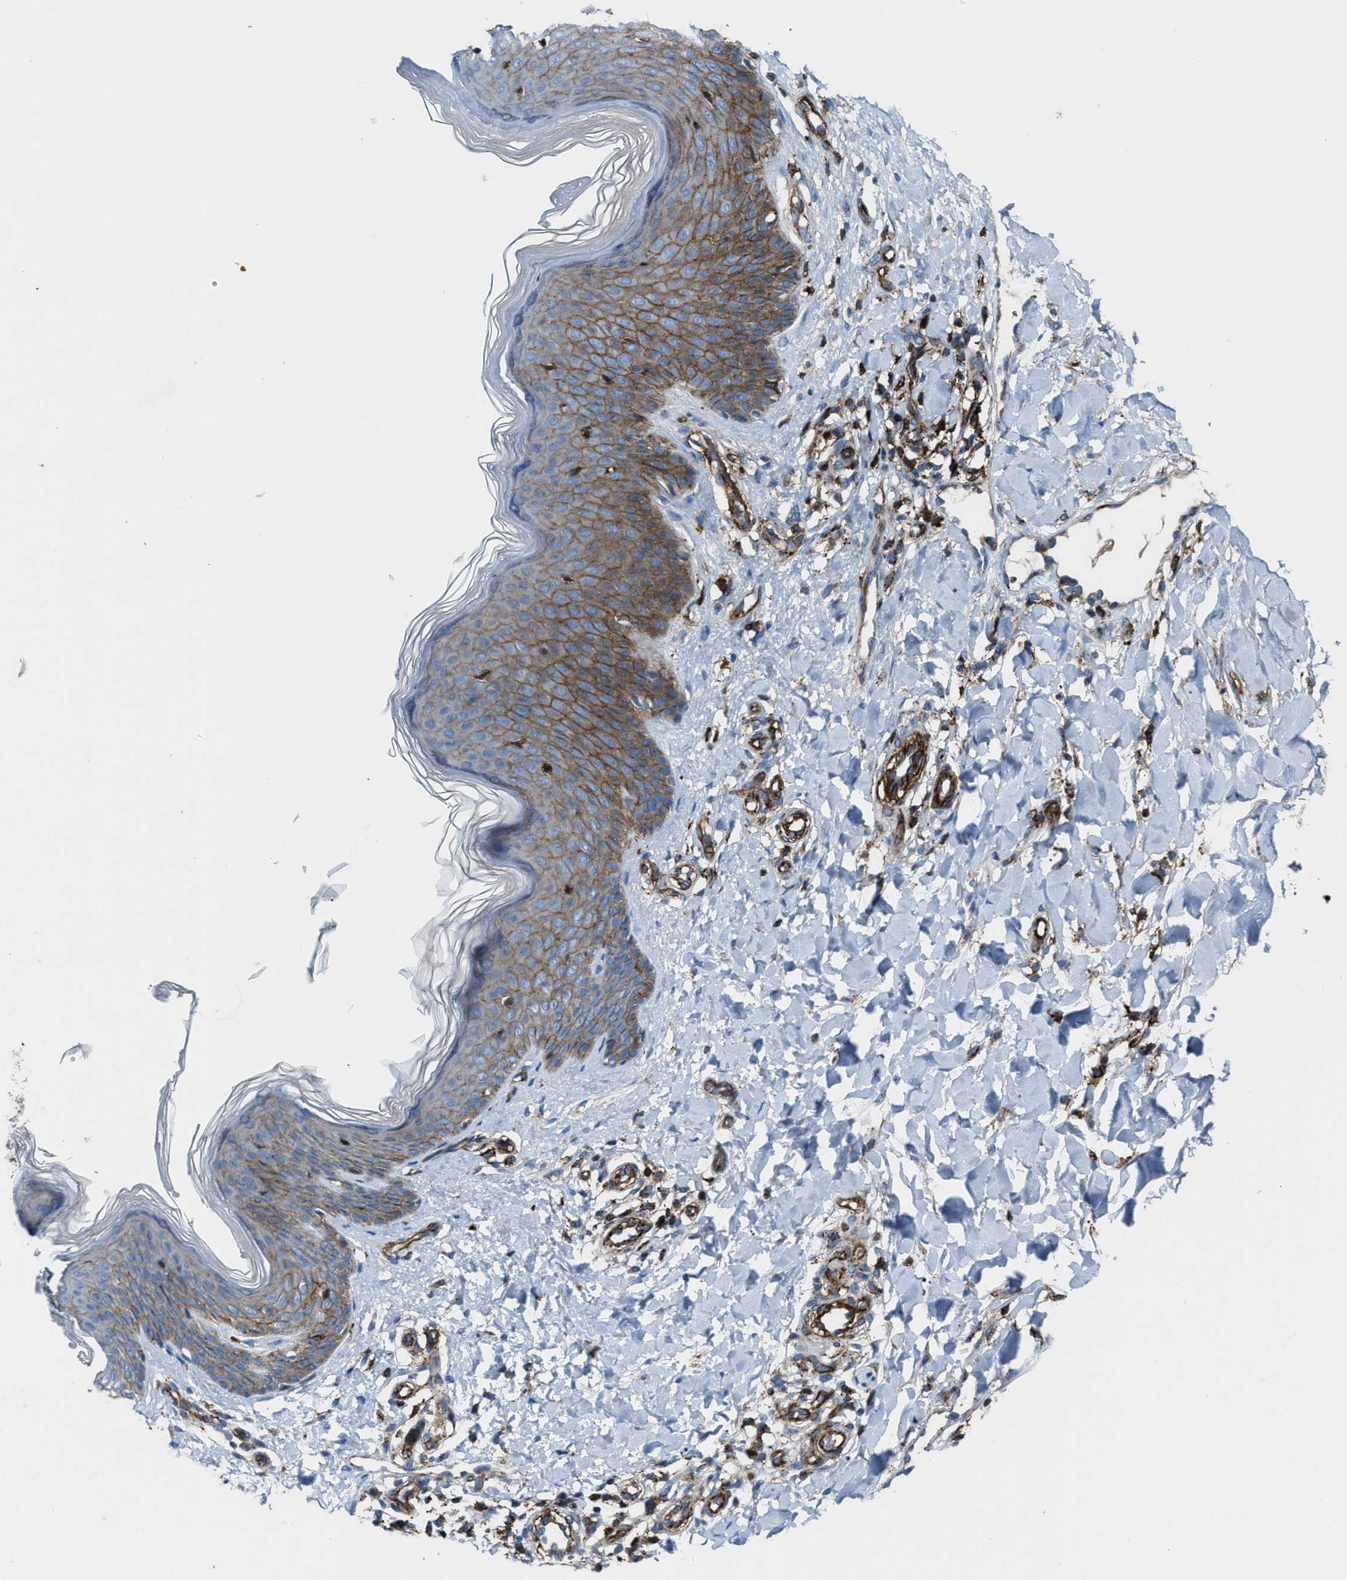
{"staining": {"intensity": "moderate", "quantity": ">75%", "location": "cytoplasmic/membranous"}, "tissue": "skin", "cell_type": "Fibroblasts", "image_type": "normal", "snomed": [{"axis": "morphology", "description": "Normal tissue, NOS"}, {"axis": "topography", "description": "Skin"}], "caption": "The photomicrograph shows immunohistochemical staining of normal skin. There is moderate cytoplasmic/membranous staining is appreciated in approximately >75% of fibroblasts.", "gene": "AGPAT2", "patient": {"sex": "male", "age": 41}}